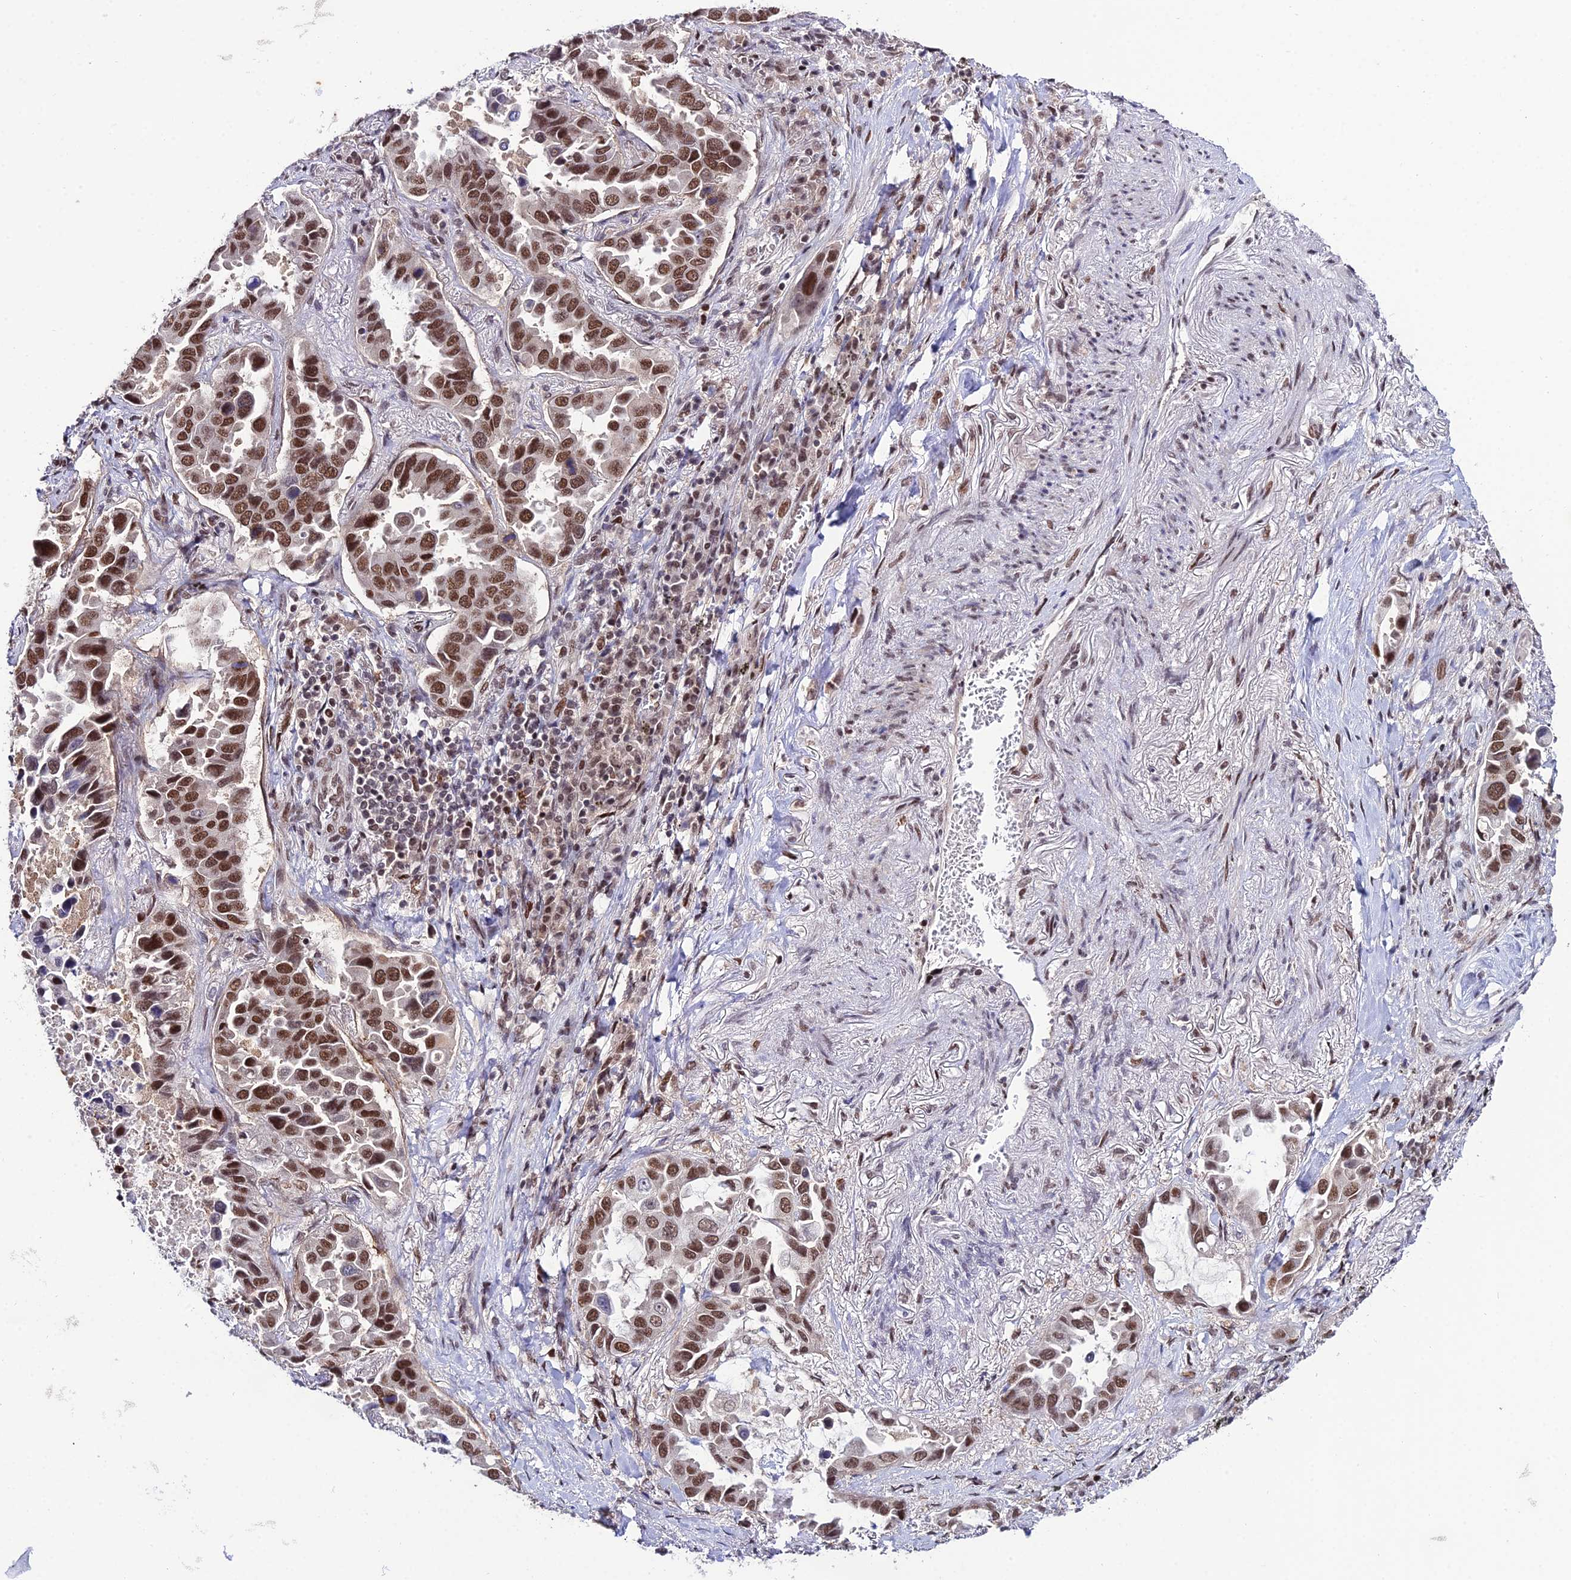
{"staining": {"intensity": "moderate", "quantity": ">75%", "location": "nuclear"}, "tissue": "lung cancer", "cell_type": "Tumor cells", "image_type": "cancer", "snomed": [{"axis": "morphology", "description": "Adenocarcinoma, NOS"}, {"axis": "topography", "description": "Lung"}], "caption": "This image demonstrates IHC staining of human lung cancer (adenocarcinoma), with medium moderate nuclear positivity in about >75% of tumor cells.", "gene": "SYT15", "patient": {"sex": "male", "age": 64}}